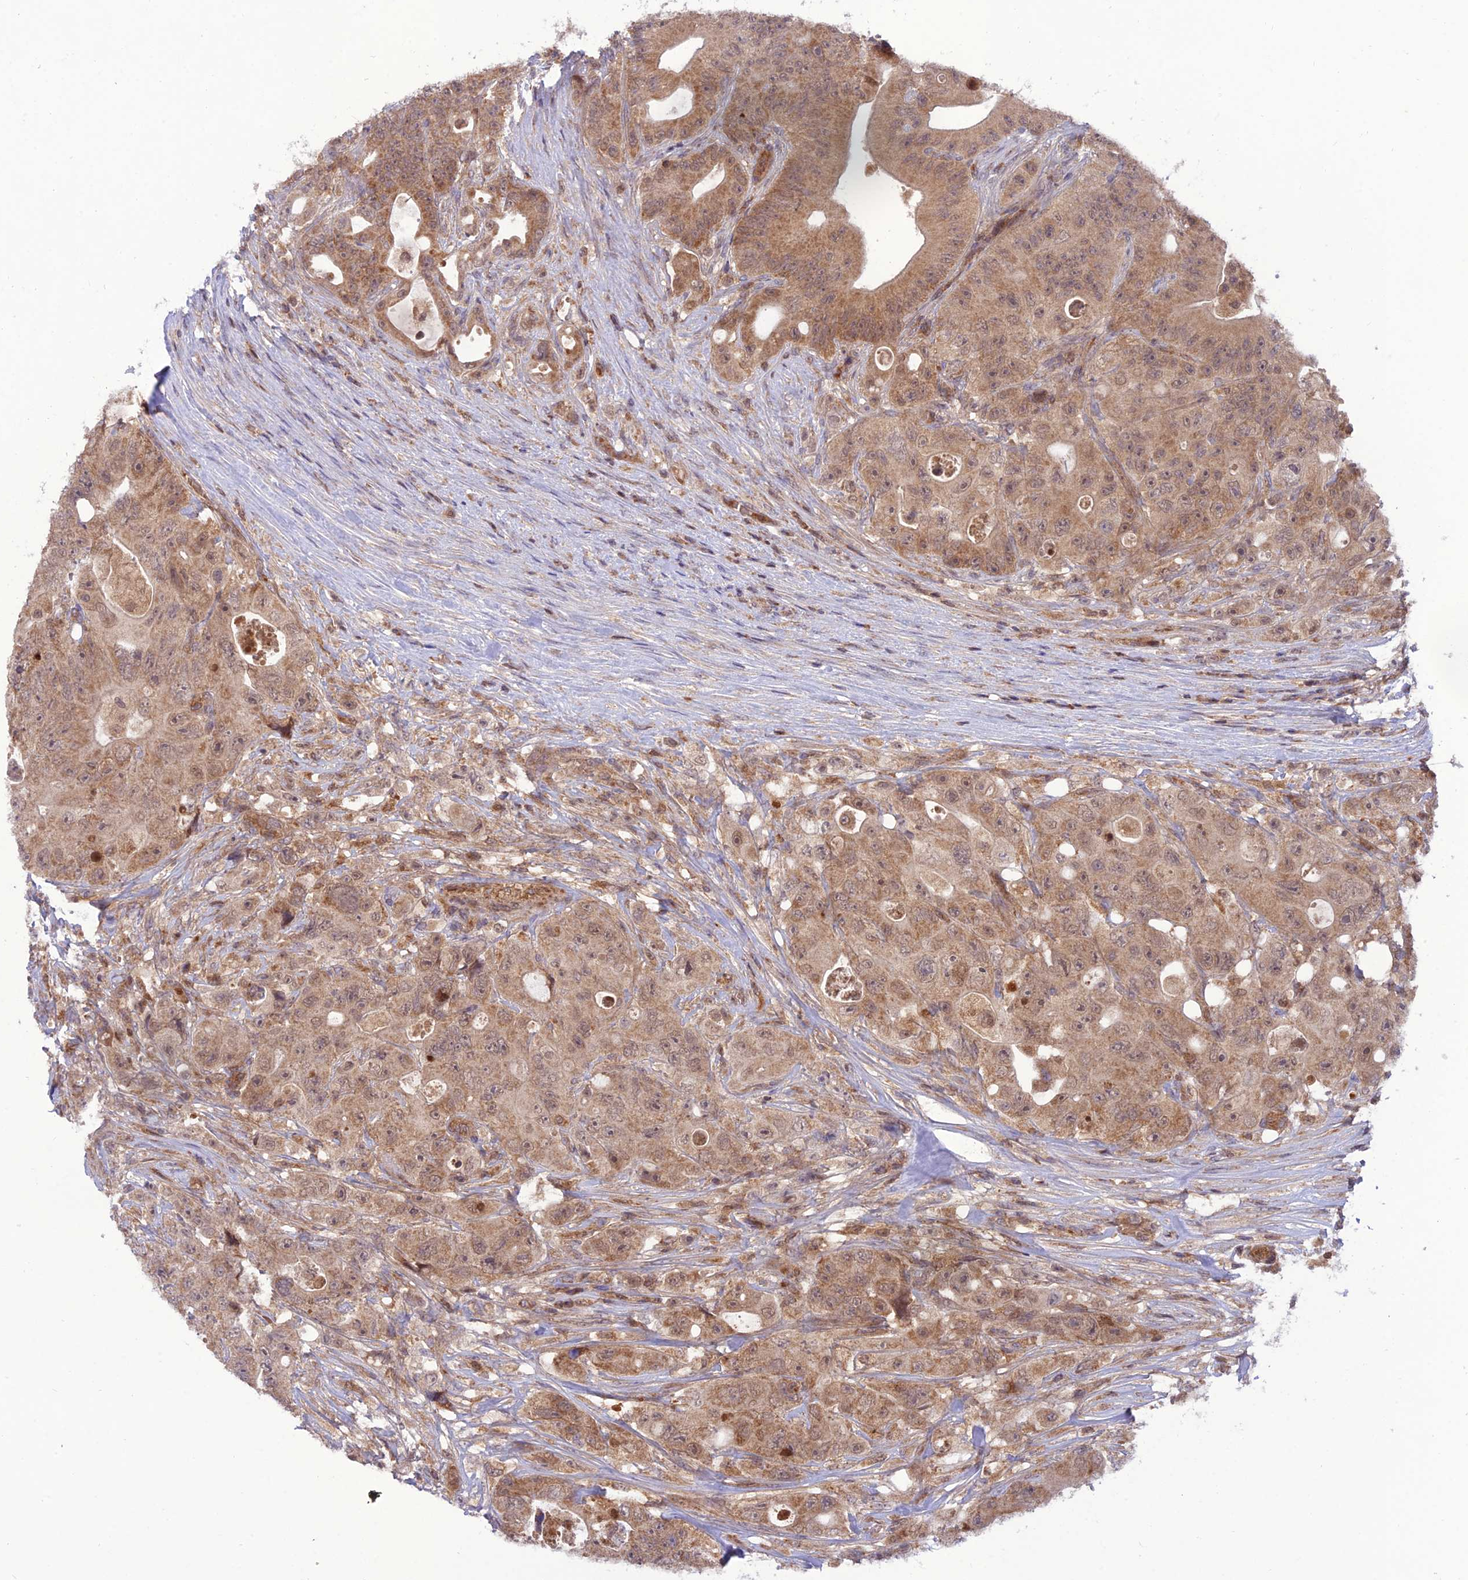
{"staining": {"intensity": "moderate", "quantity": ">75%", "location": "cytoplasmic/membranous,nuclear"}, "tissue": "colorectal cancer", "cell_type": "Tumor cells", "image_type": "cancer", "snomed": [{"axis": "morphology", "description": "Adenocarcinoma, NOS"}, {"axis": "topography", "description": "Colon"}], "caption": "Brown immunohistochemical staining in human colorectal adenocarcinoma exhibits moderate cytoplasmic/membranous and nuclear expression in approximately >75% of tumor cells.", "gene": "NDUFC1", "patient": {"sex": "female", "age": 46}}